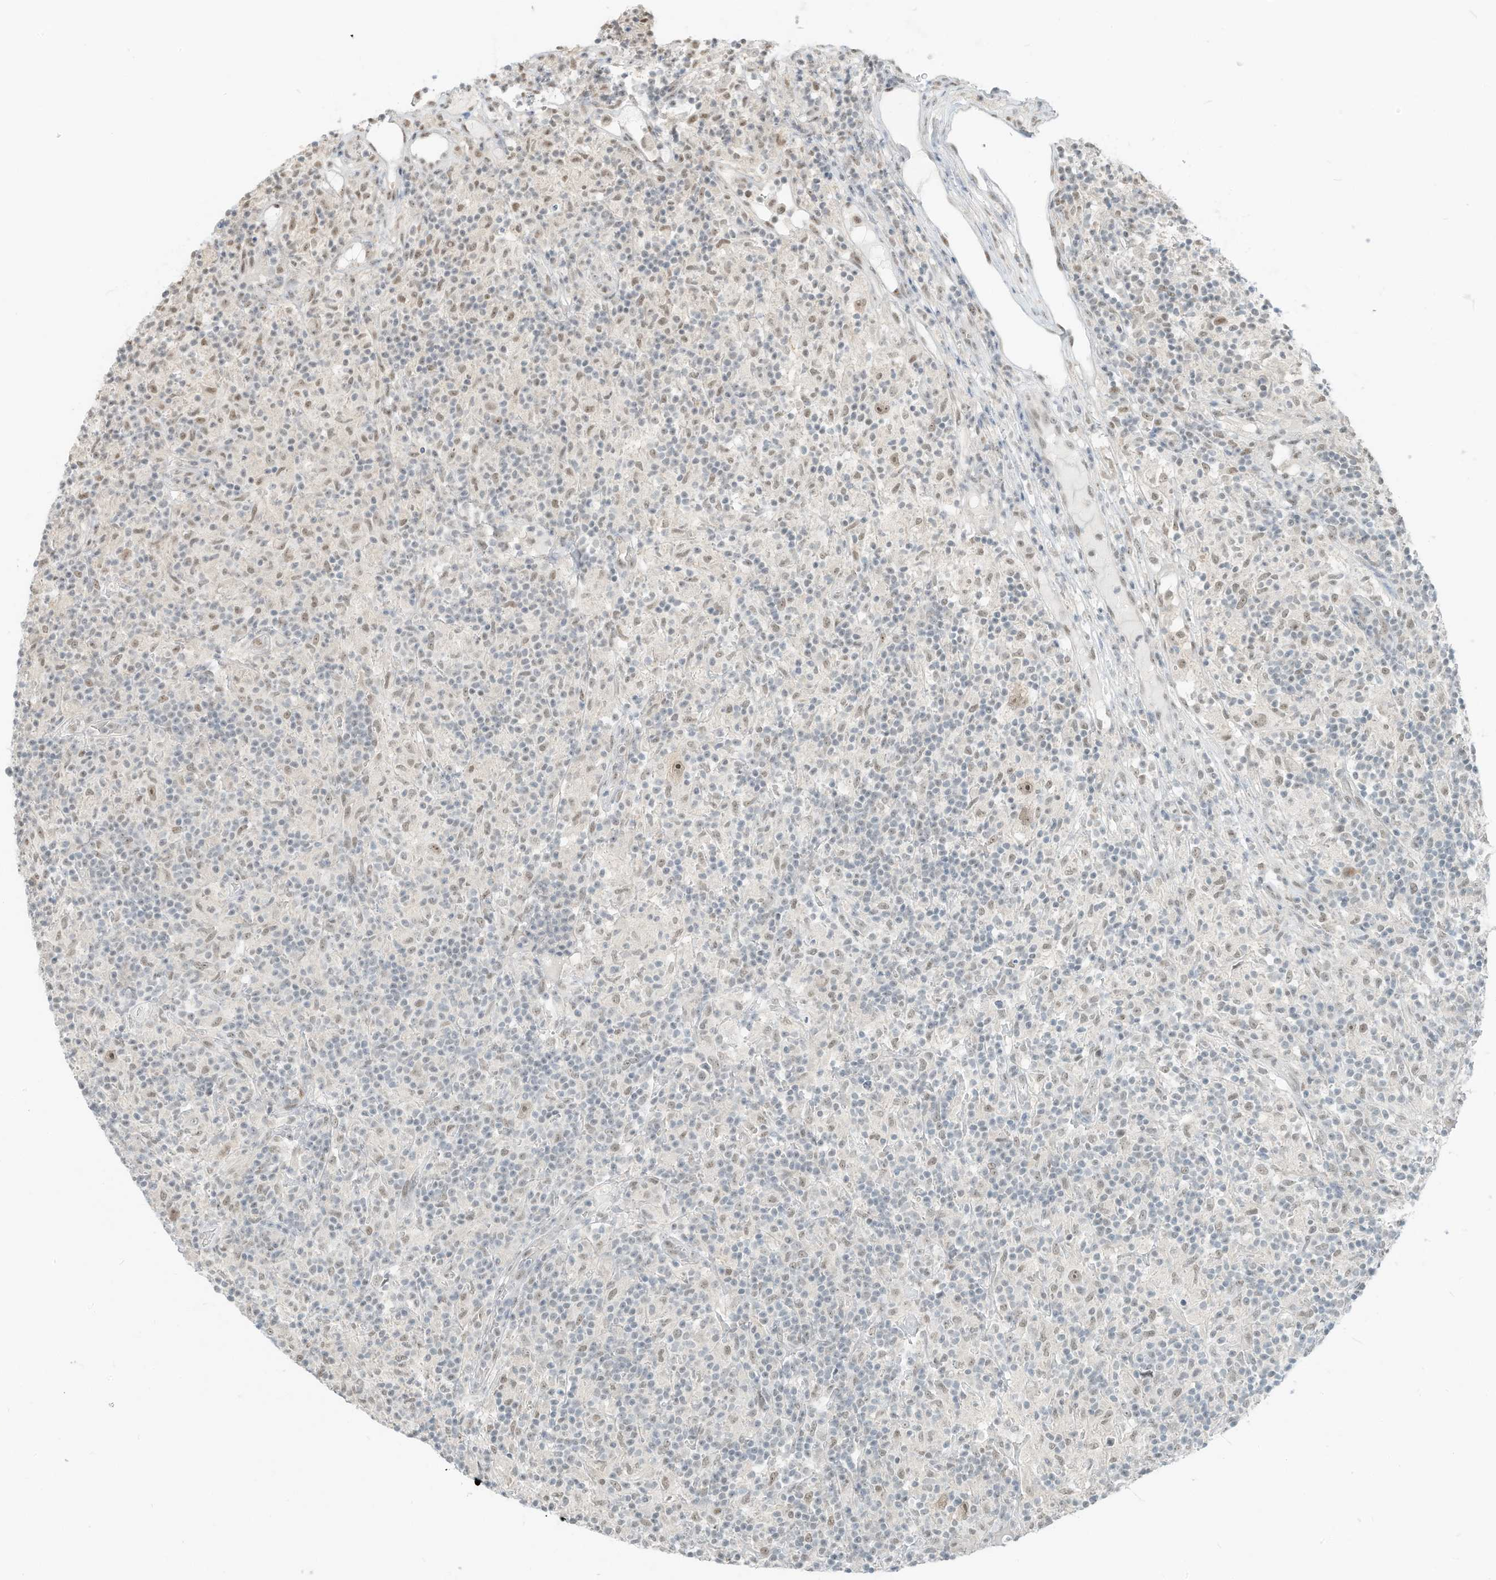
{"staining": {"intensity": "weak", "quantity": ">75%", "location": "nuclear"}, "tissue": "lymphoma", "cell_type": "Tumor cells", "image_type": "cancer", "snomed": [{"axis": "morphology", "description": "Hodgkin's disease, NOS"}, {"axis": "topography", "description": "Lymph node"}], "caption": "A brown stain labels weak nuclear staining of a protein in human lymphoma tumor cells. Nuclei are stained in blue.", "gene": "PGC", "patient": {"sex": "male", "age": 70}}